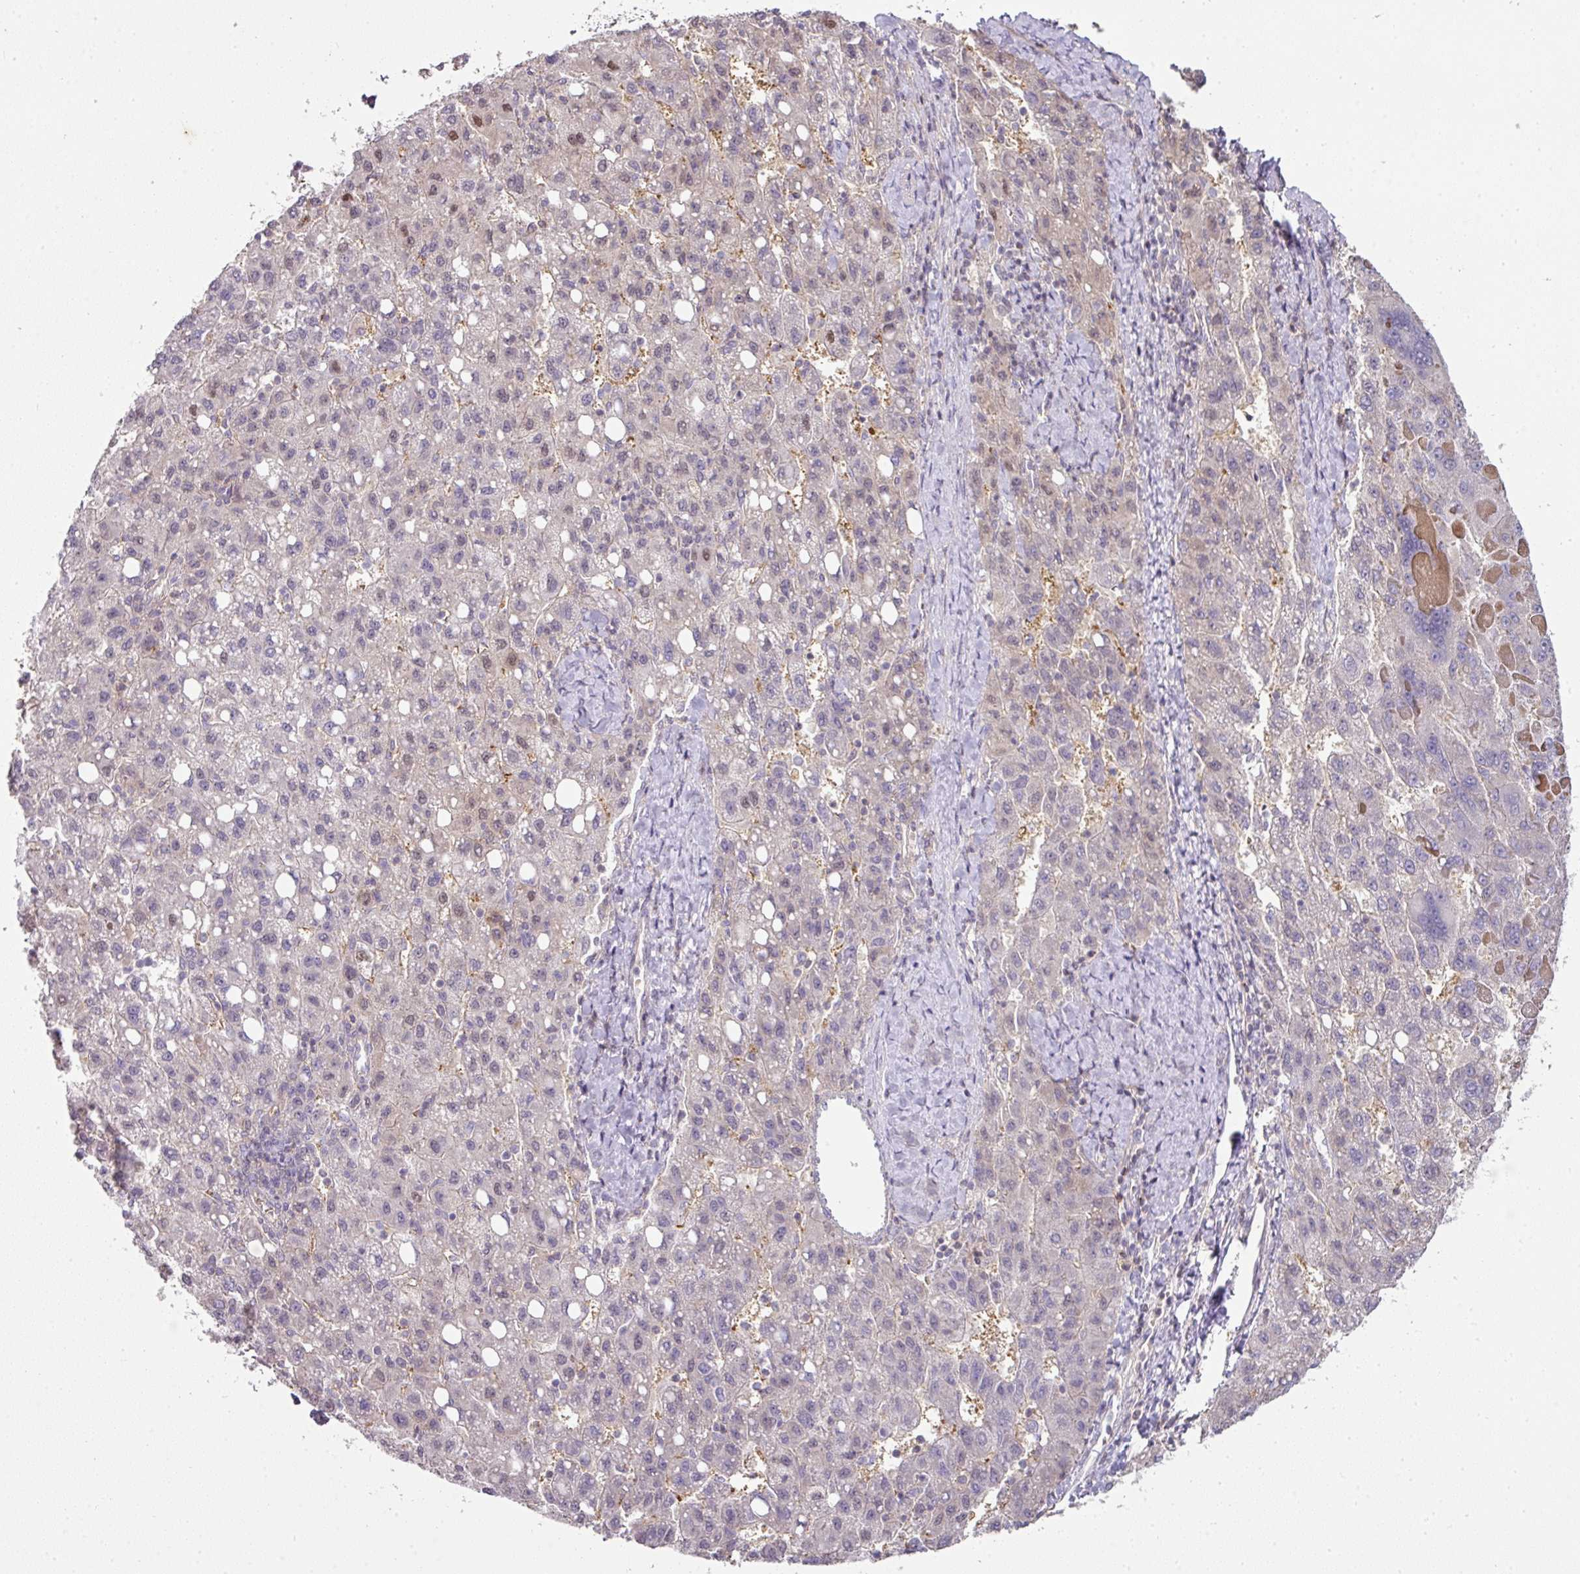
{"staining": {"intensity": "negative", "quantity": "none", "location": "none"}, "tissue": "liver cancer", "cell_type": "Tumor cells", "image_type": "cancer", "snomed": [{"axis": "morphology", "description": "Carcinoma, Hepatocellular, NOS"}, {"axis": "topography", "description": "Liver"}], "caption": "A photomicrograph of liver cancer (hepatocellular carcinoma) stained for a protein displays no brown staining in tumor cells.", "gene": "ANKRD18A", "patient": {"sex": "female", "age": 82}}